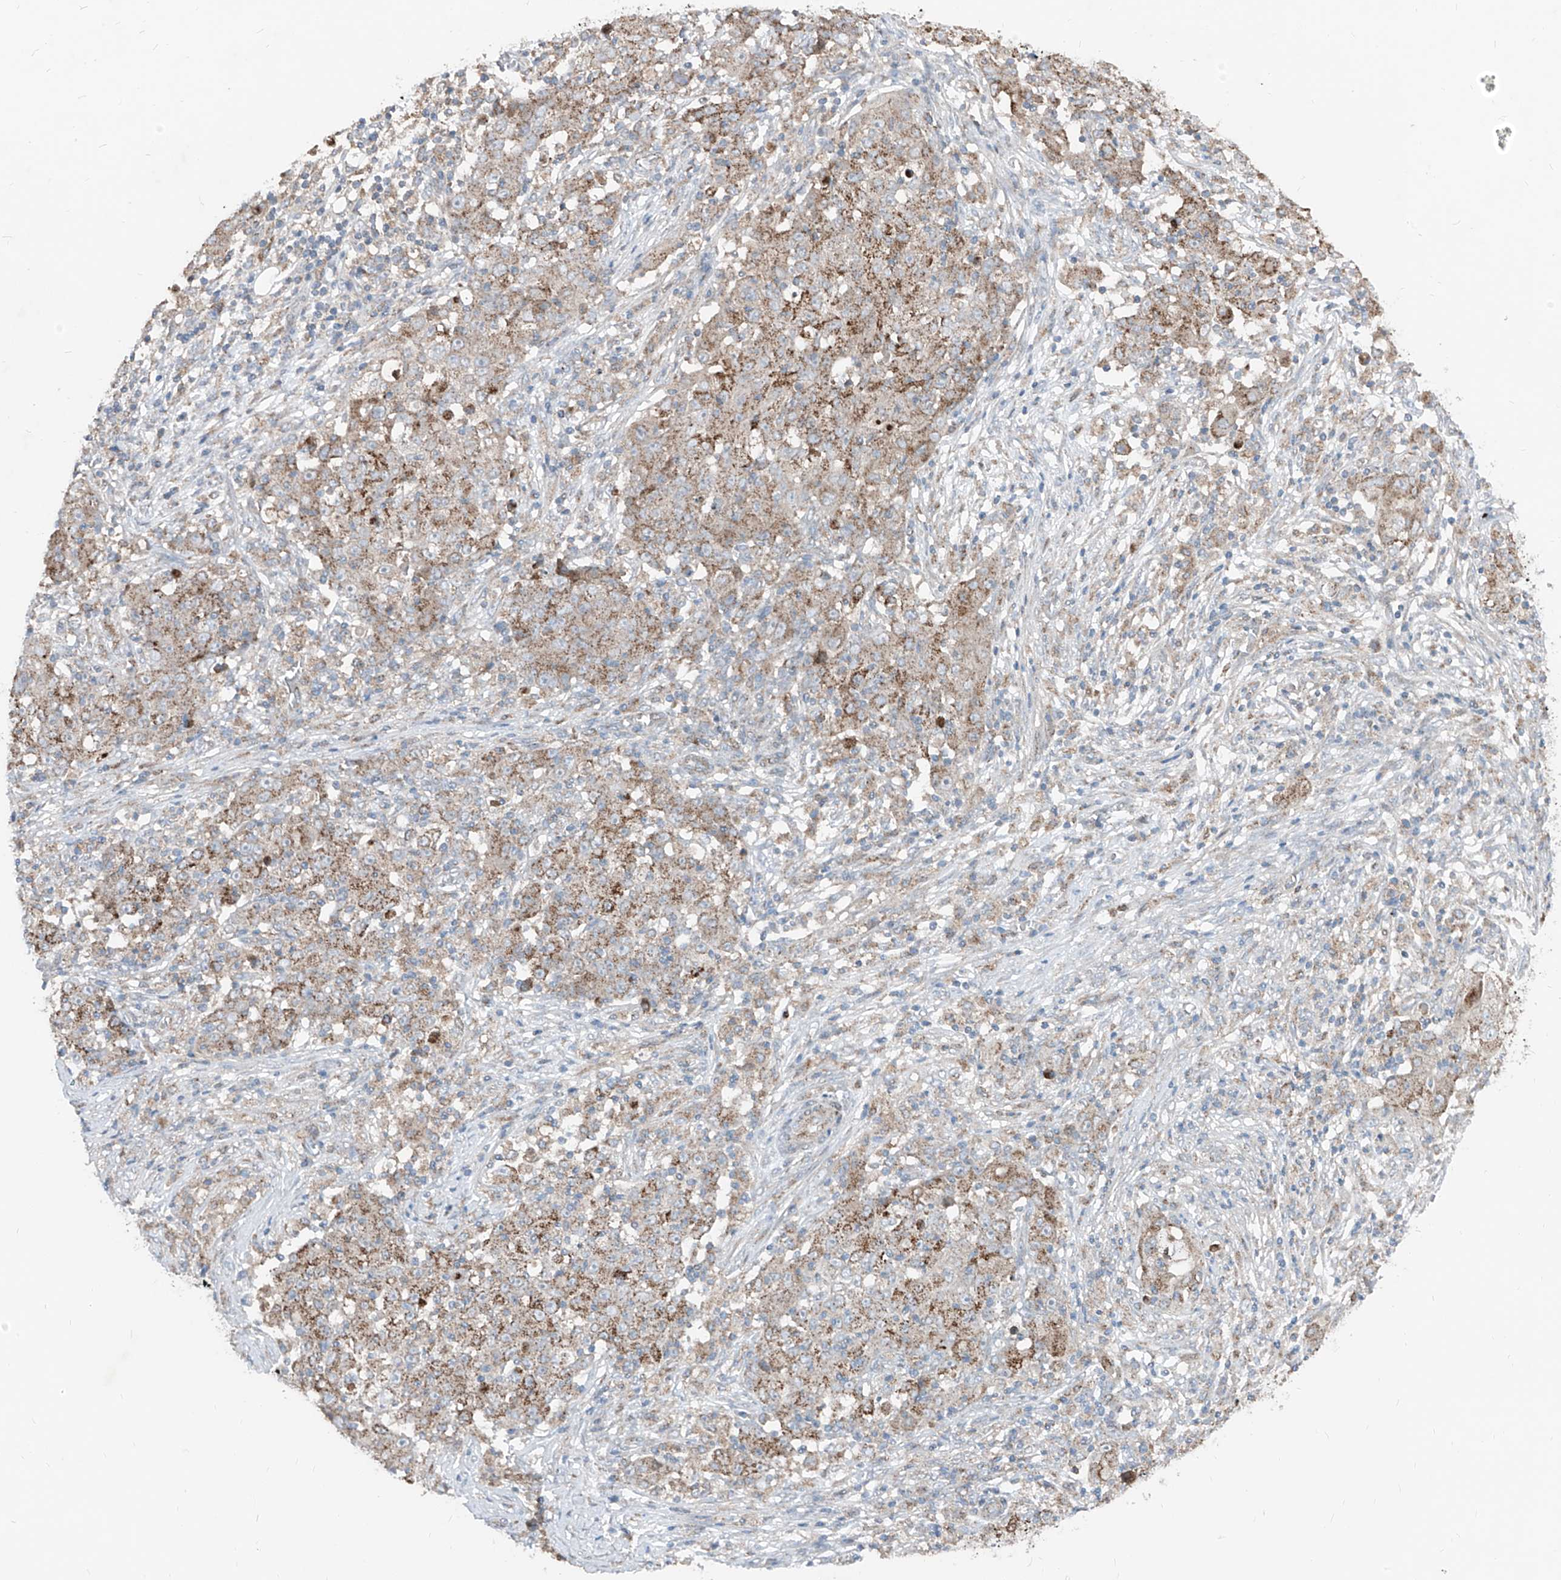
{"staining": {"intensity": "strong", "quantity": "25%-75%", "location": "cytoplasmic/membranous"}, "tissue": "ovarian cancer", "cell_type": "Tumor cells", "image_type": "cancer", "snomed": [{"axis": "morphology", "description": "Carcinoma, endometroid"}, {"axis": "topography", "description": "Ovary"}], "caption": "Human endometroid carcinoma (ovarian) stained with a brown dye shows strong cytoplasmic/membranous positive staining in about 25%-75% of tumor cells.", "gene": "ABCD3", "patient": {"sex": "female", "age": 42}}